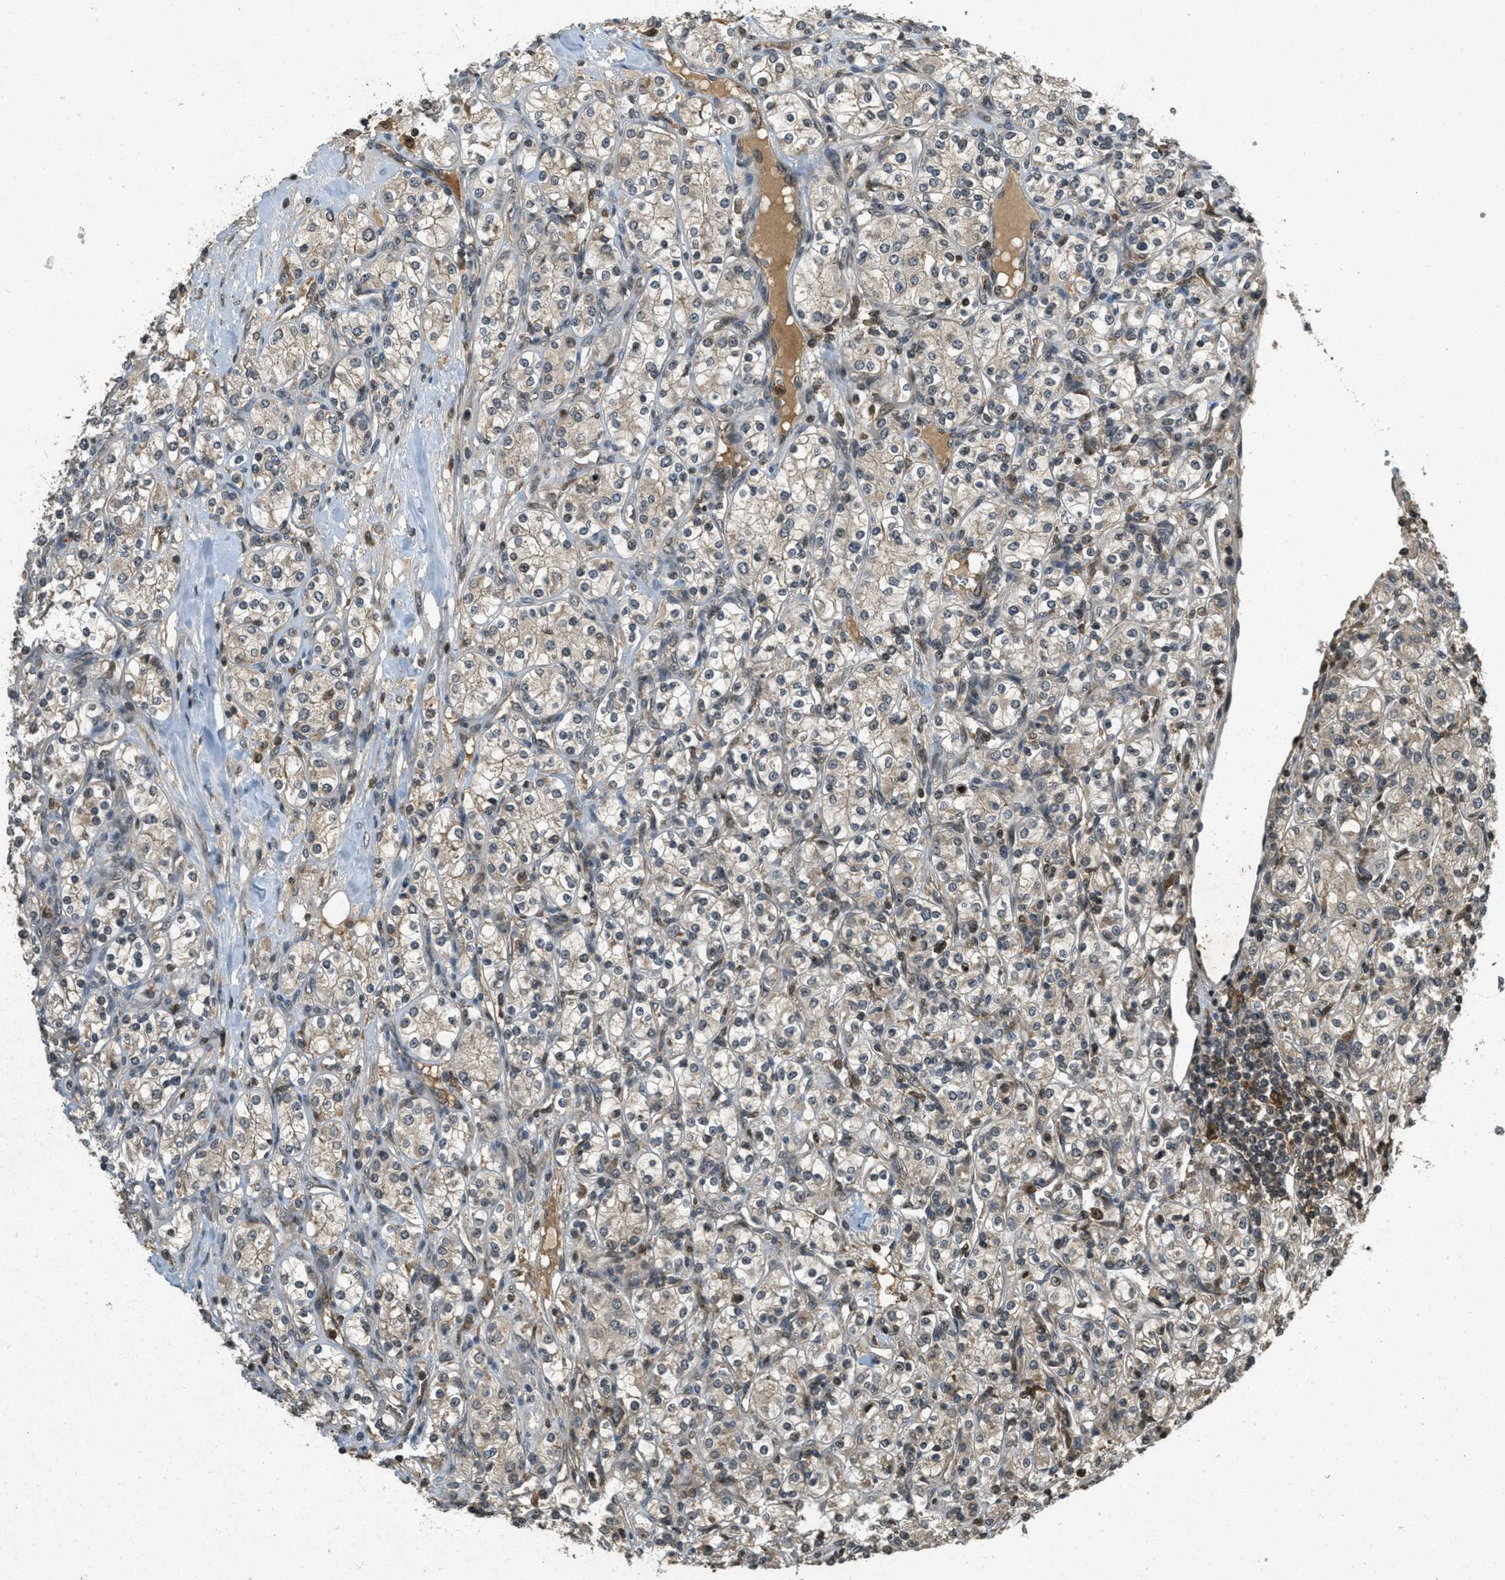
{"staining": {"intensity": "moderate", "quantity": "25%-75%", "location": "cytoplasmic/membranous,nuclear"}, "tissue": "renal cancer", "cell_type": "Tumor cells", "image_type": "cancer", "snomed": [{"axis": "morphology", "description": "Adenocarcinoma, NOS"}, {"axis": "topography", "description": "Kidney"}], "caption": "A micrograph of adenocarcinoma (renal) stained for a protein displays moderate cytoplasmic/membranous and nuclear brown staining in tumor cells.", "gene": "ATG7", "patient": {"sex": "male", "age": 77}}